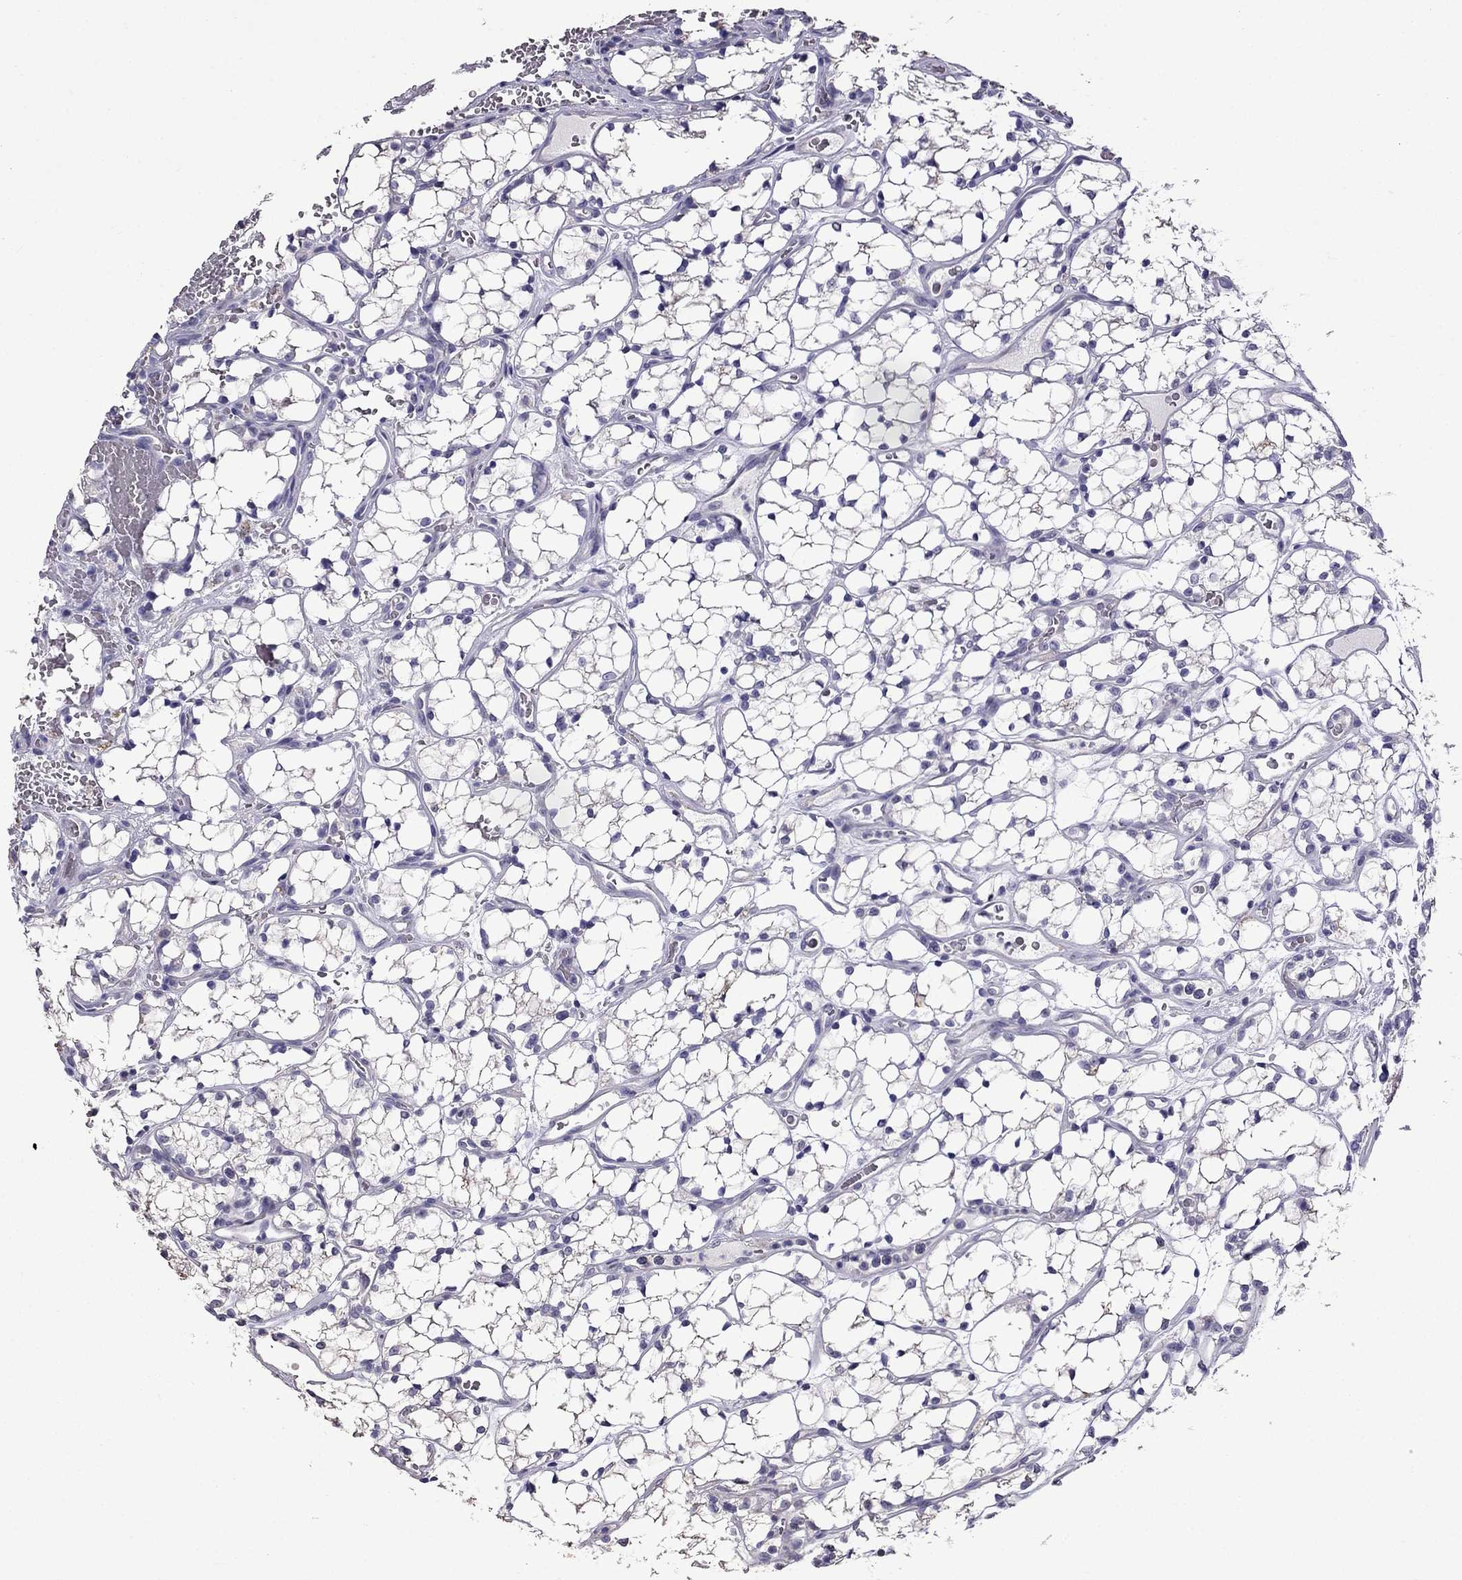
{"staining": {"intensity": "negative", "quantity": "none", "location": "none"}, "tissue": "renal cancer", "cell_type": "Tumor cells", "image_type": "cancer", "snomed": [{"axis": "morphology", "description": "Adenocarcinoma, NOS"}, {"axis": "topography", "description": "Kidney"}], "caption": "Immunohistochemistry of adenocarcinoma (renal) shows no staining in tumor cells. (Immunohistochemistry (ihc), brightfield microscopy, high magnification).", "gene": "AK5", "patient": {"sex": "female", "age": 69}}